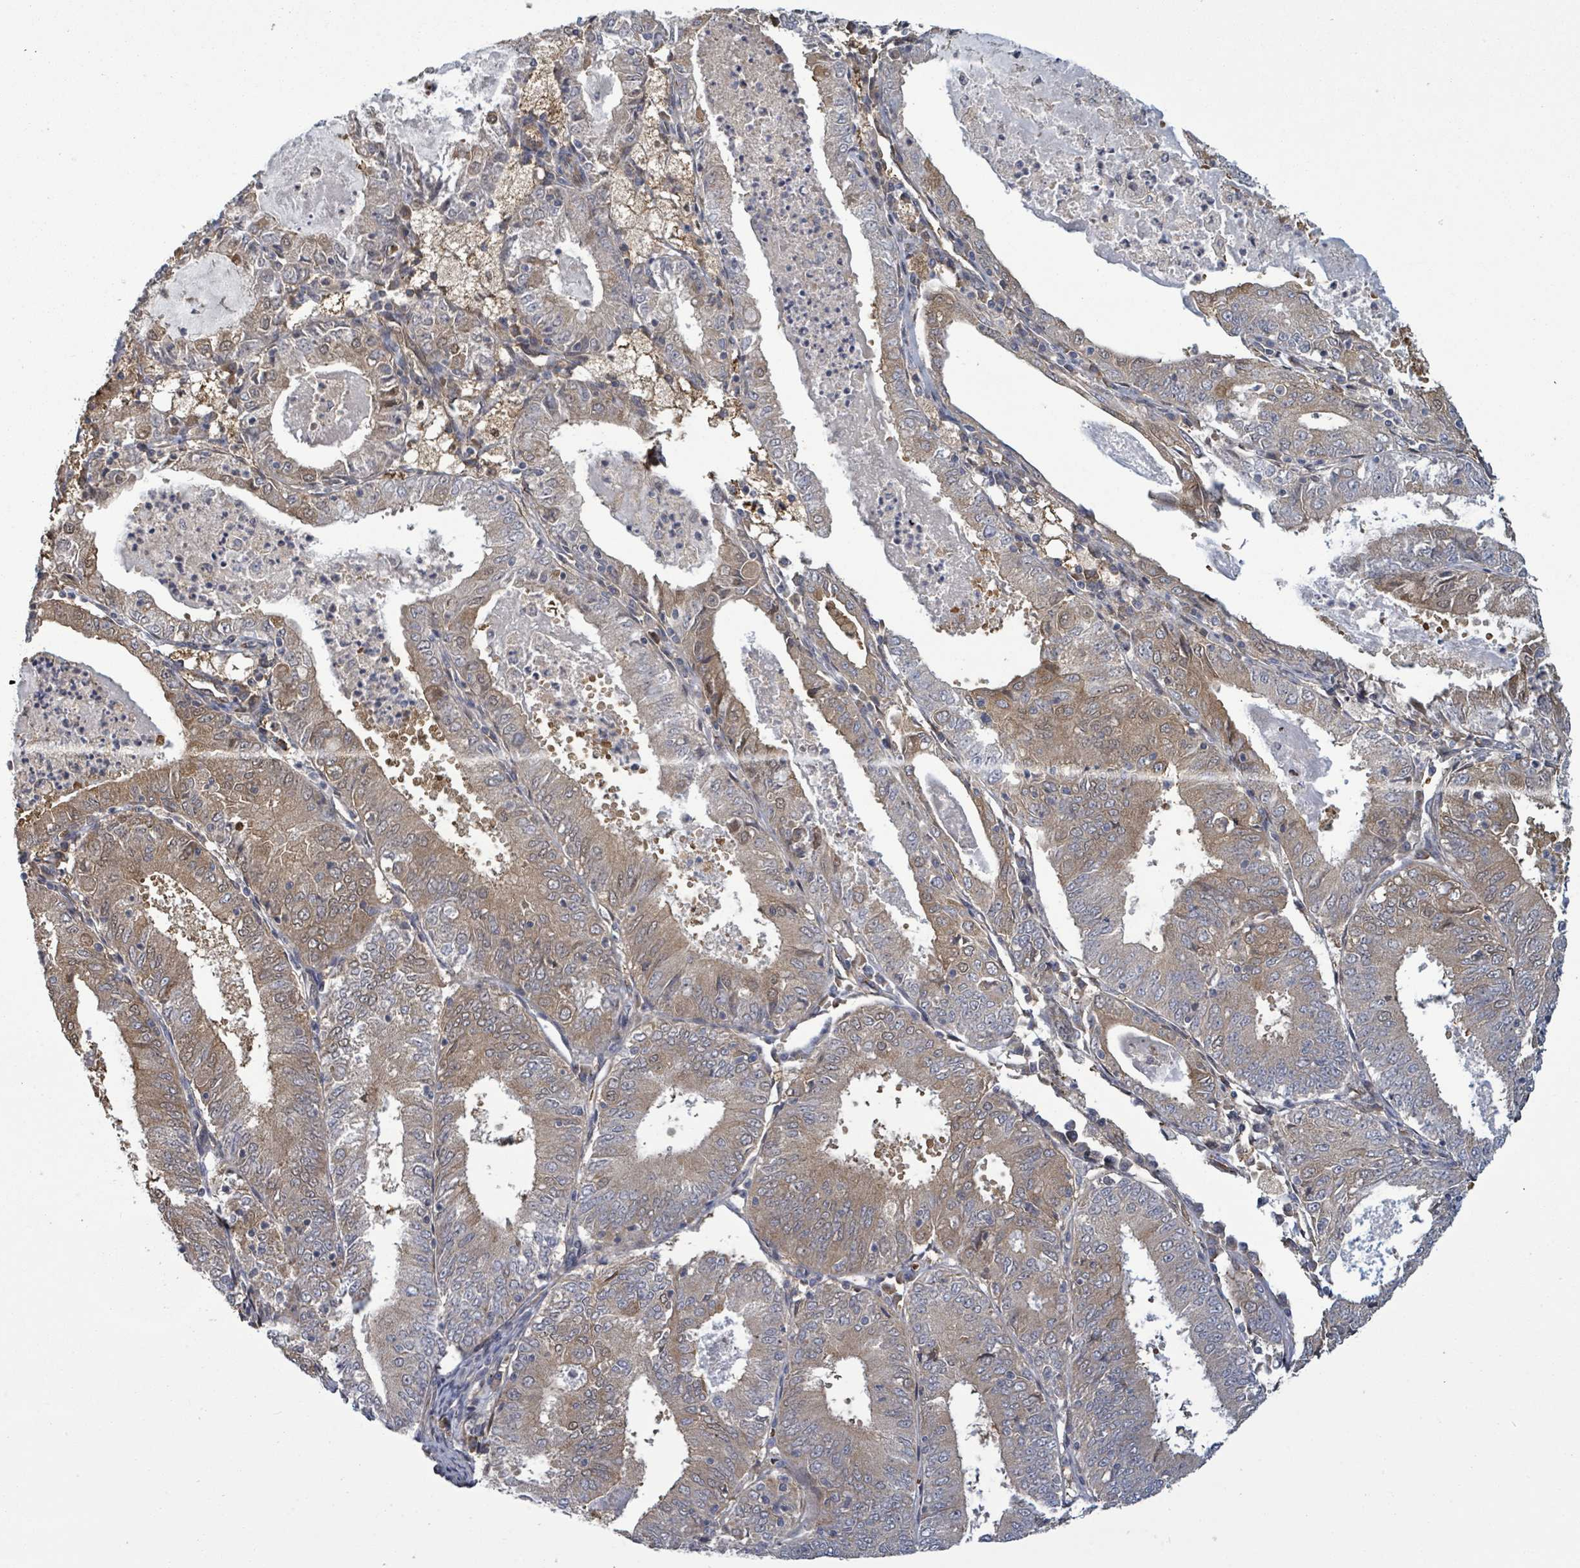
{"staining": {"intensity": "moderate", "quantity": "<25%", "location": "cytoplasmic/membranous"}, "tissue": "endometrial cancer", "cell_type": "Tumor cells", "image_type": "cancer", "snomed": [{"axis": "morphology", "description": "Adenocarcinoma, NOS"}, {"axis": "topography", "description": "Endometrium"}], "caption": "A brown stain shows moderate cytoplasmic/membranous staining of a protein in human endometrial adenocarcinoma tumor cells. (DAB = brown stain, brightfield microscopy at high magnification).", "gene": "MAP3K6", "patient": {"sex": "female", "age": 57}}